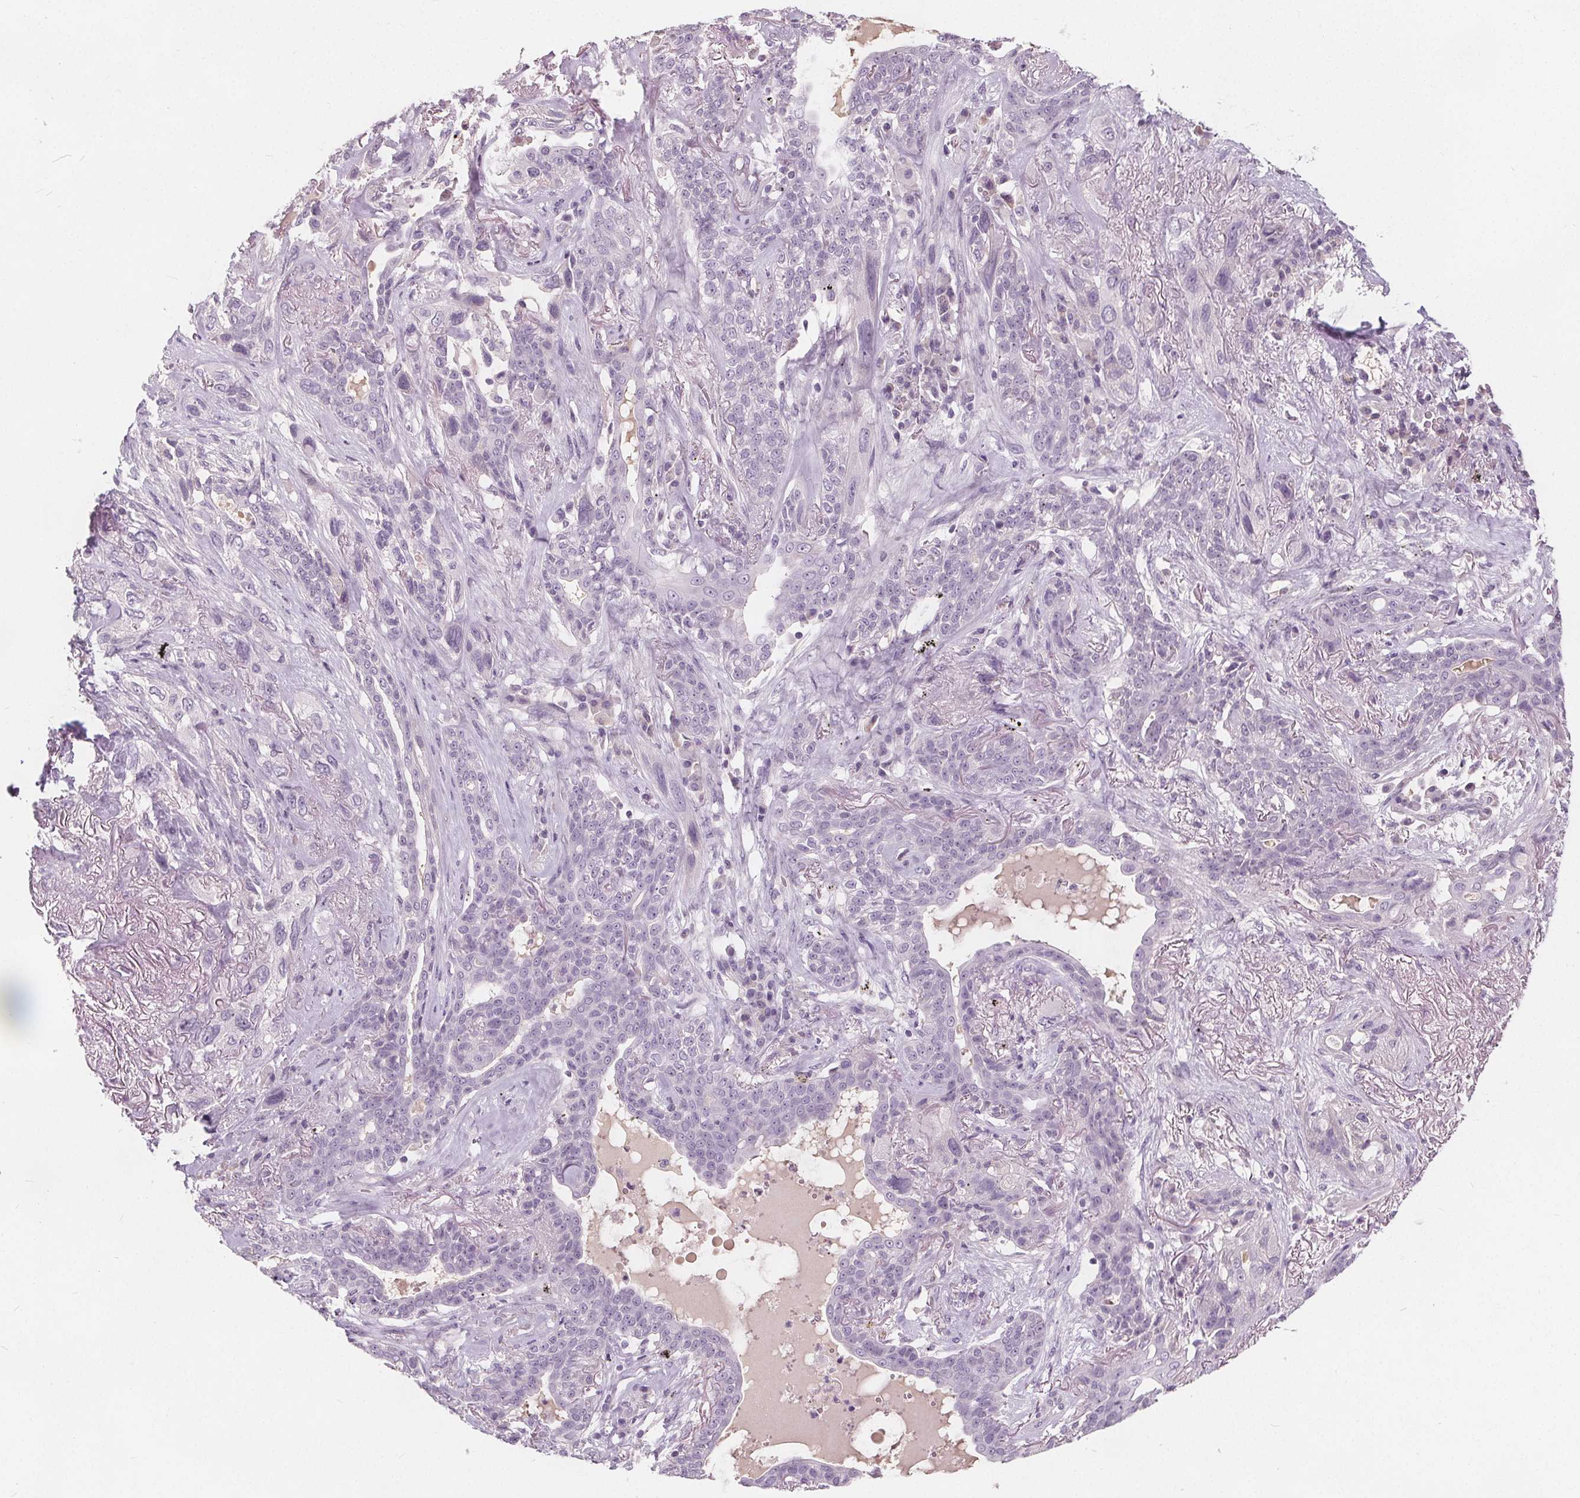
{"staining": {"intensity": "negative", "quantity": "none", "location": "none"}, "tissue": "lung cancer", "cell_type": "Tumor cells", "image_type": "cancer", "snomed": [{"axis": "morphology", "description": "Squamous cell carcinoma, NOS"}, {"axis": "topography", "description": "Lung"}], "caption": "Lung squamous cell carcinoma was stained to show a protein in brown. There is no significant positivity in tumor cells. (Stains: DAB IHC with hematoxylin counter stain, Microscopy: brightfield microscopy at high magnification).", "gene": "PLA2G2E", "patient": {"sex": "female", "age": 70}}